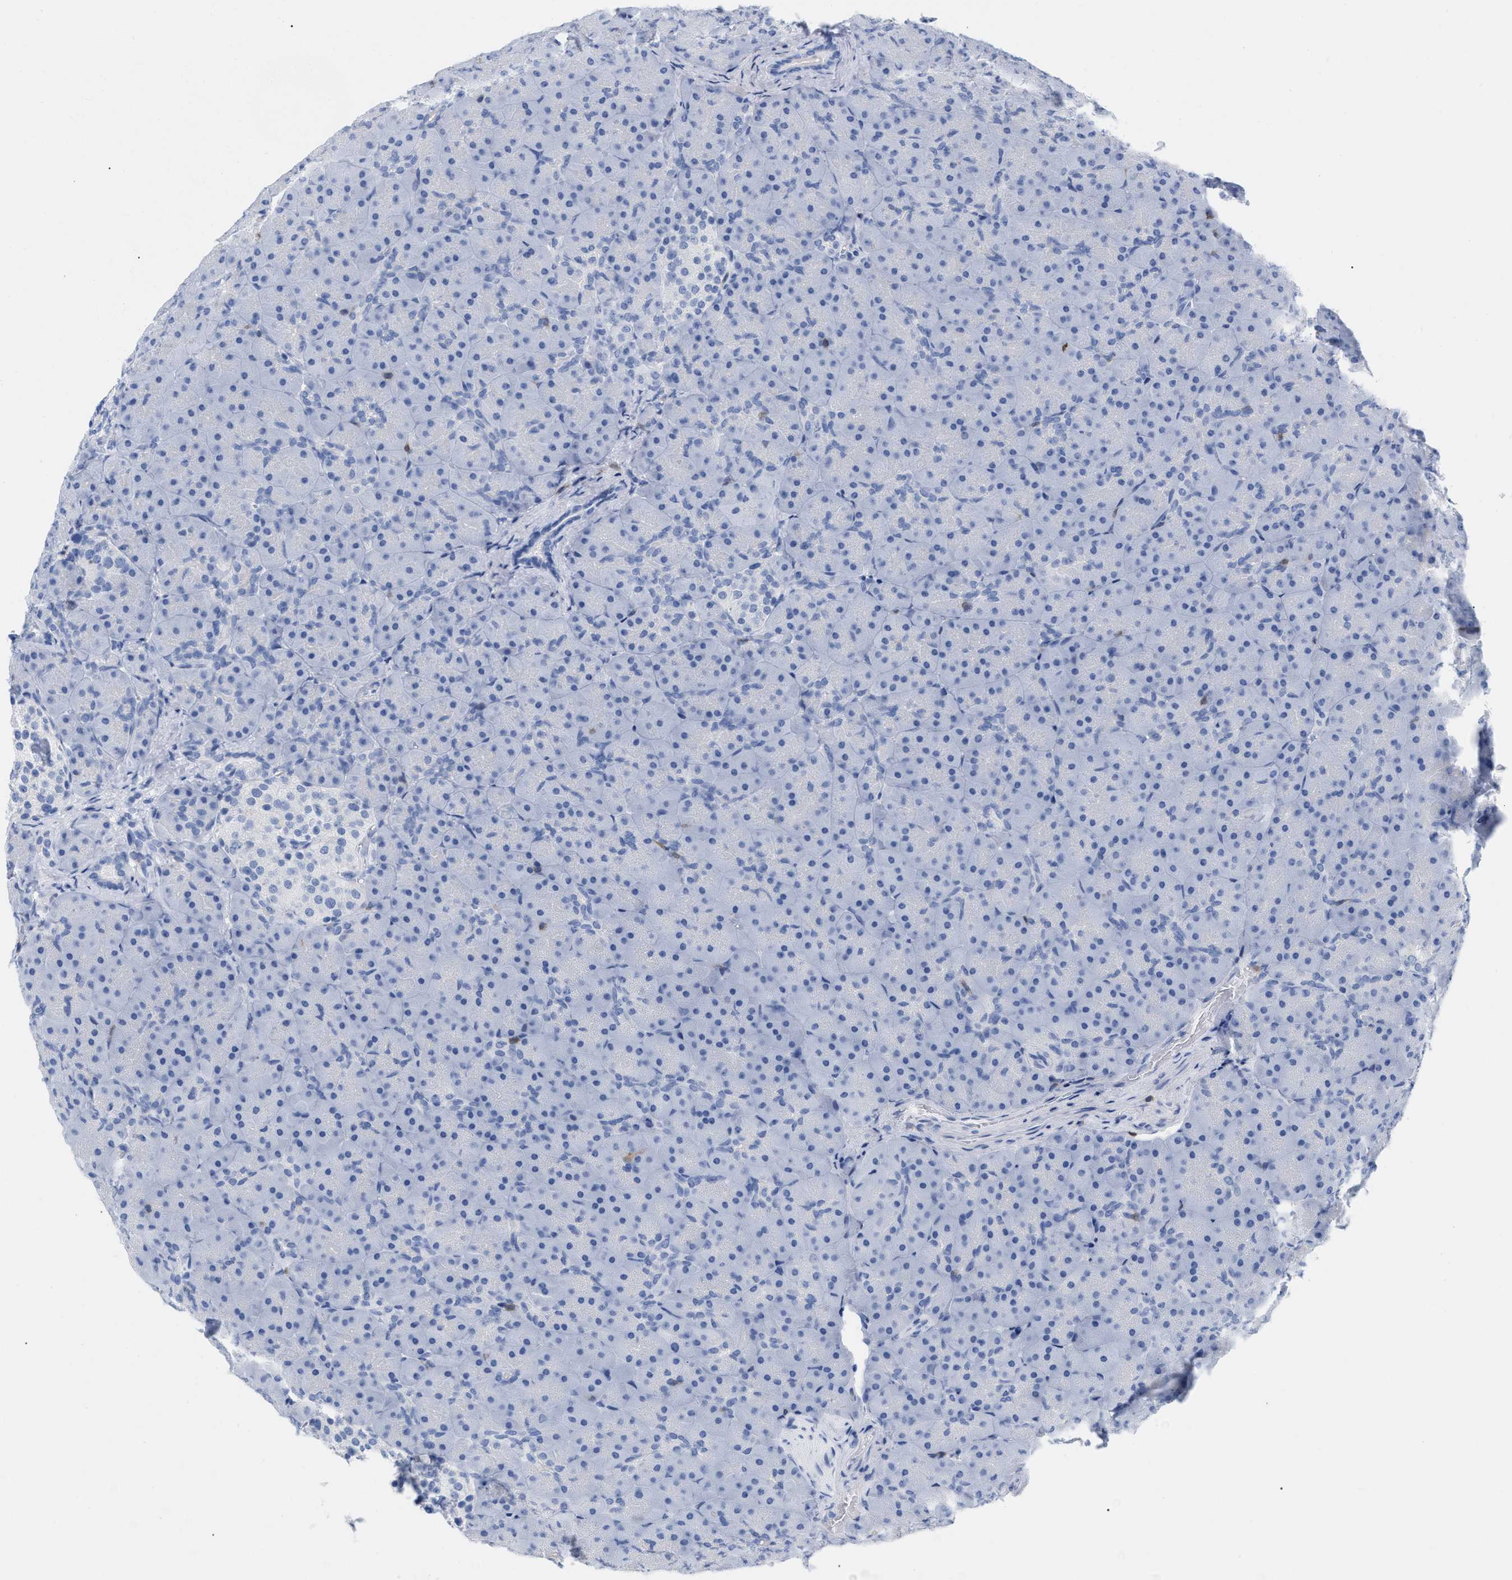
{"staining": {"intensity": "negative", "quantity": "none", "location": "none"}, "tissue": "pancreas", "cell_type": "Exocrine glandular cells", "image_type": "normal", "snomed": [{"axis": "morphology", "description": "Normal tissue, NOS"}, {"axis": "topography", "description": "Pancreas"}], "caption": "Exocrine glandular cells are negative for protein expression in normal human pancreas. Brightfield microscopy of immunohistochemistry stained with DAB (3,3'-diaminobenzidine) (brown) and hematoxylin (blue), captured at high magnification.", "gene": "CD5", "patient": {"sex": "male", "age": 66}}